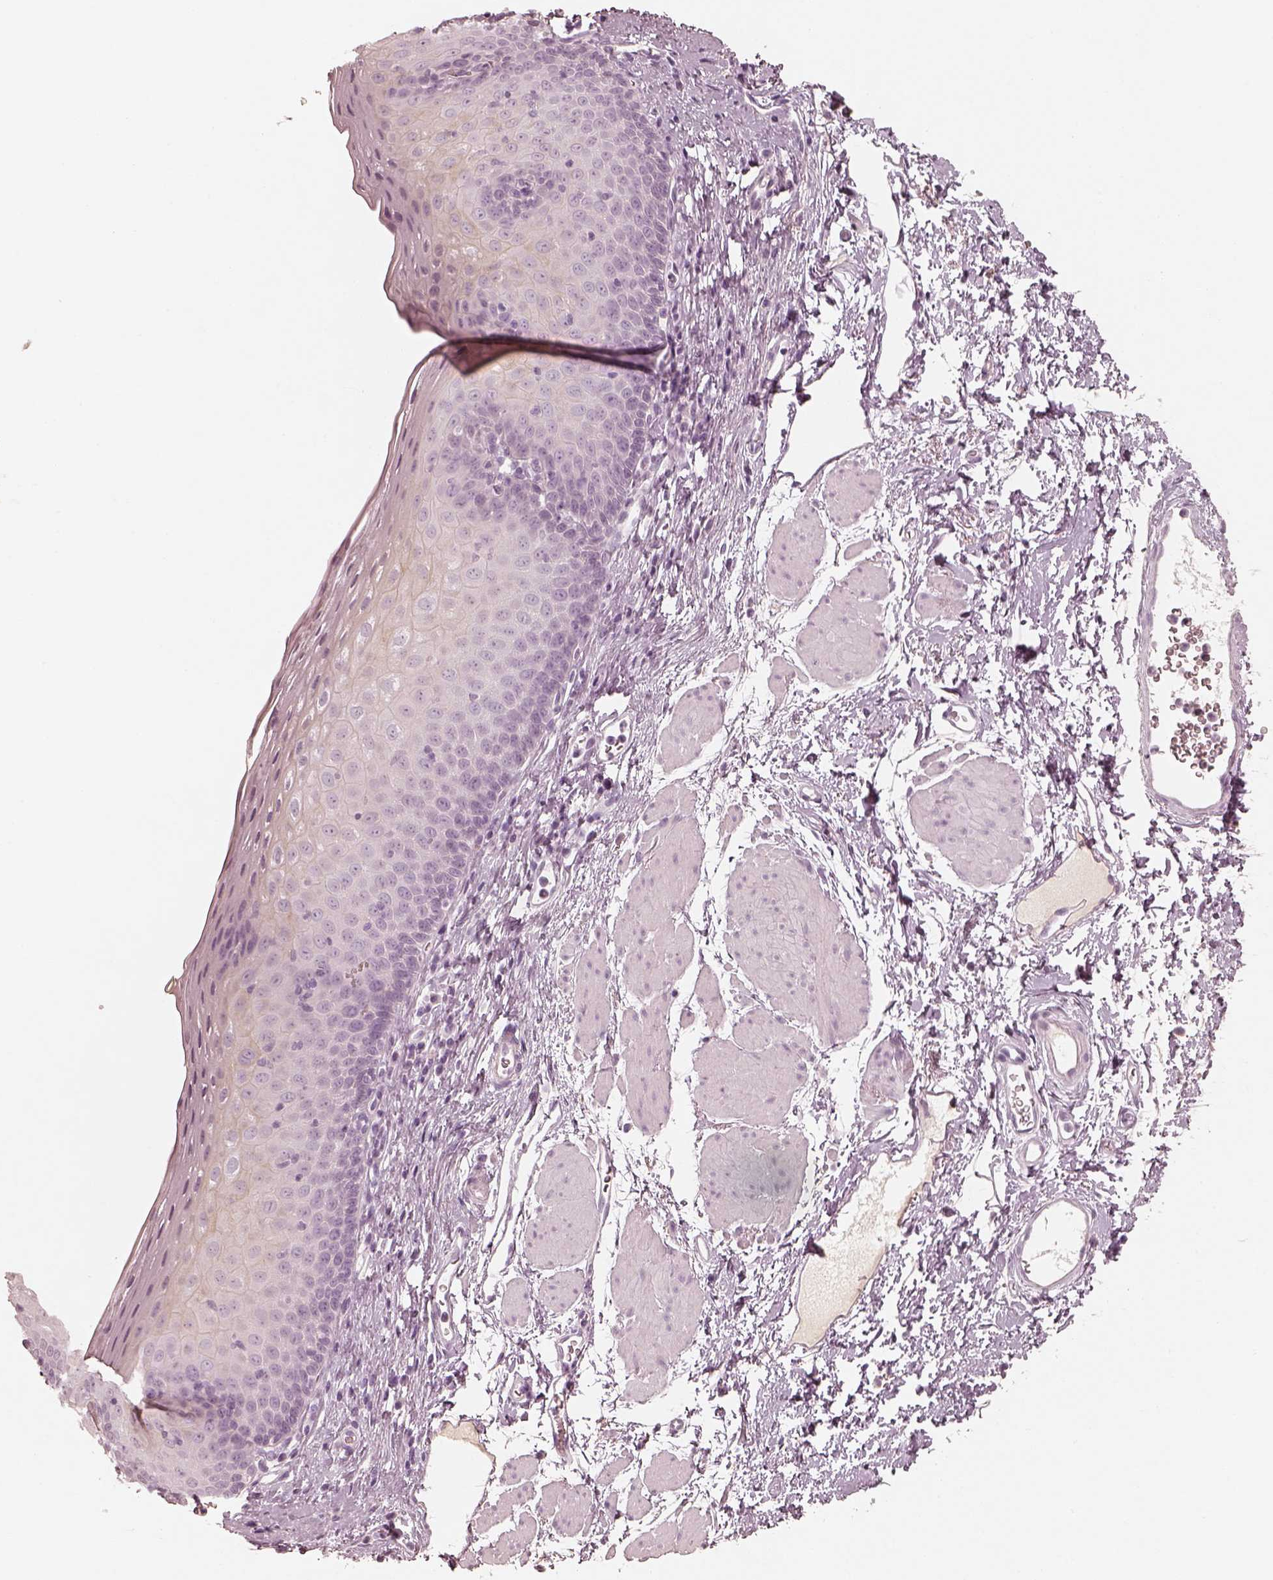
{"staining": {"intensity": "negative", "quantity": "none", "location": "none"}, "tissue": "esophagus", "cell_type": "Squamous epithelial cells", "image_type": "normal", "snomed": [{"axis": "morphology", "description": "Normal tissue, NOS"}, {"axis": "topography", "description": "Esophagus"}], "caption": "Immunohistochemical staining of unremarkable esophagus demonstrates no significant positivity in squamous epithelial cells.", "gene": "KRT82", "patient": {"sex": "female", "age": 64}}